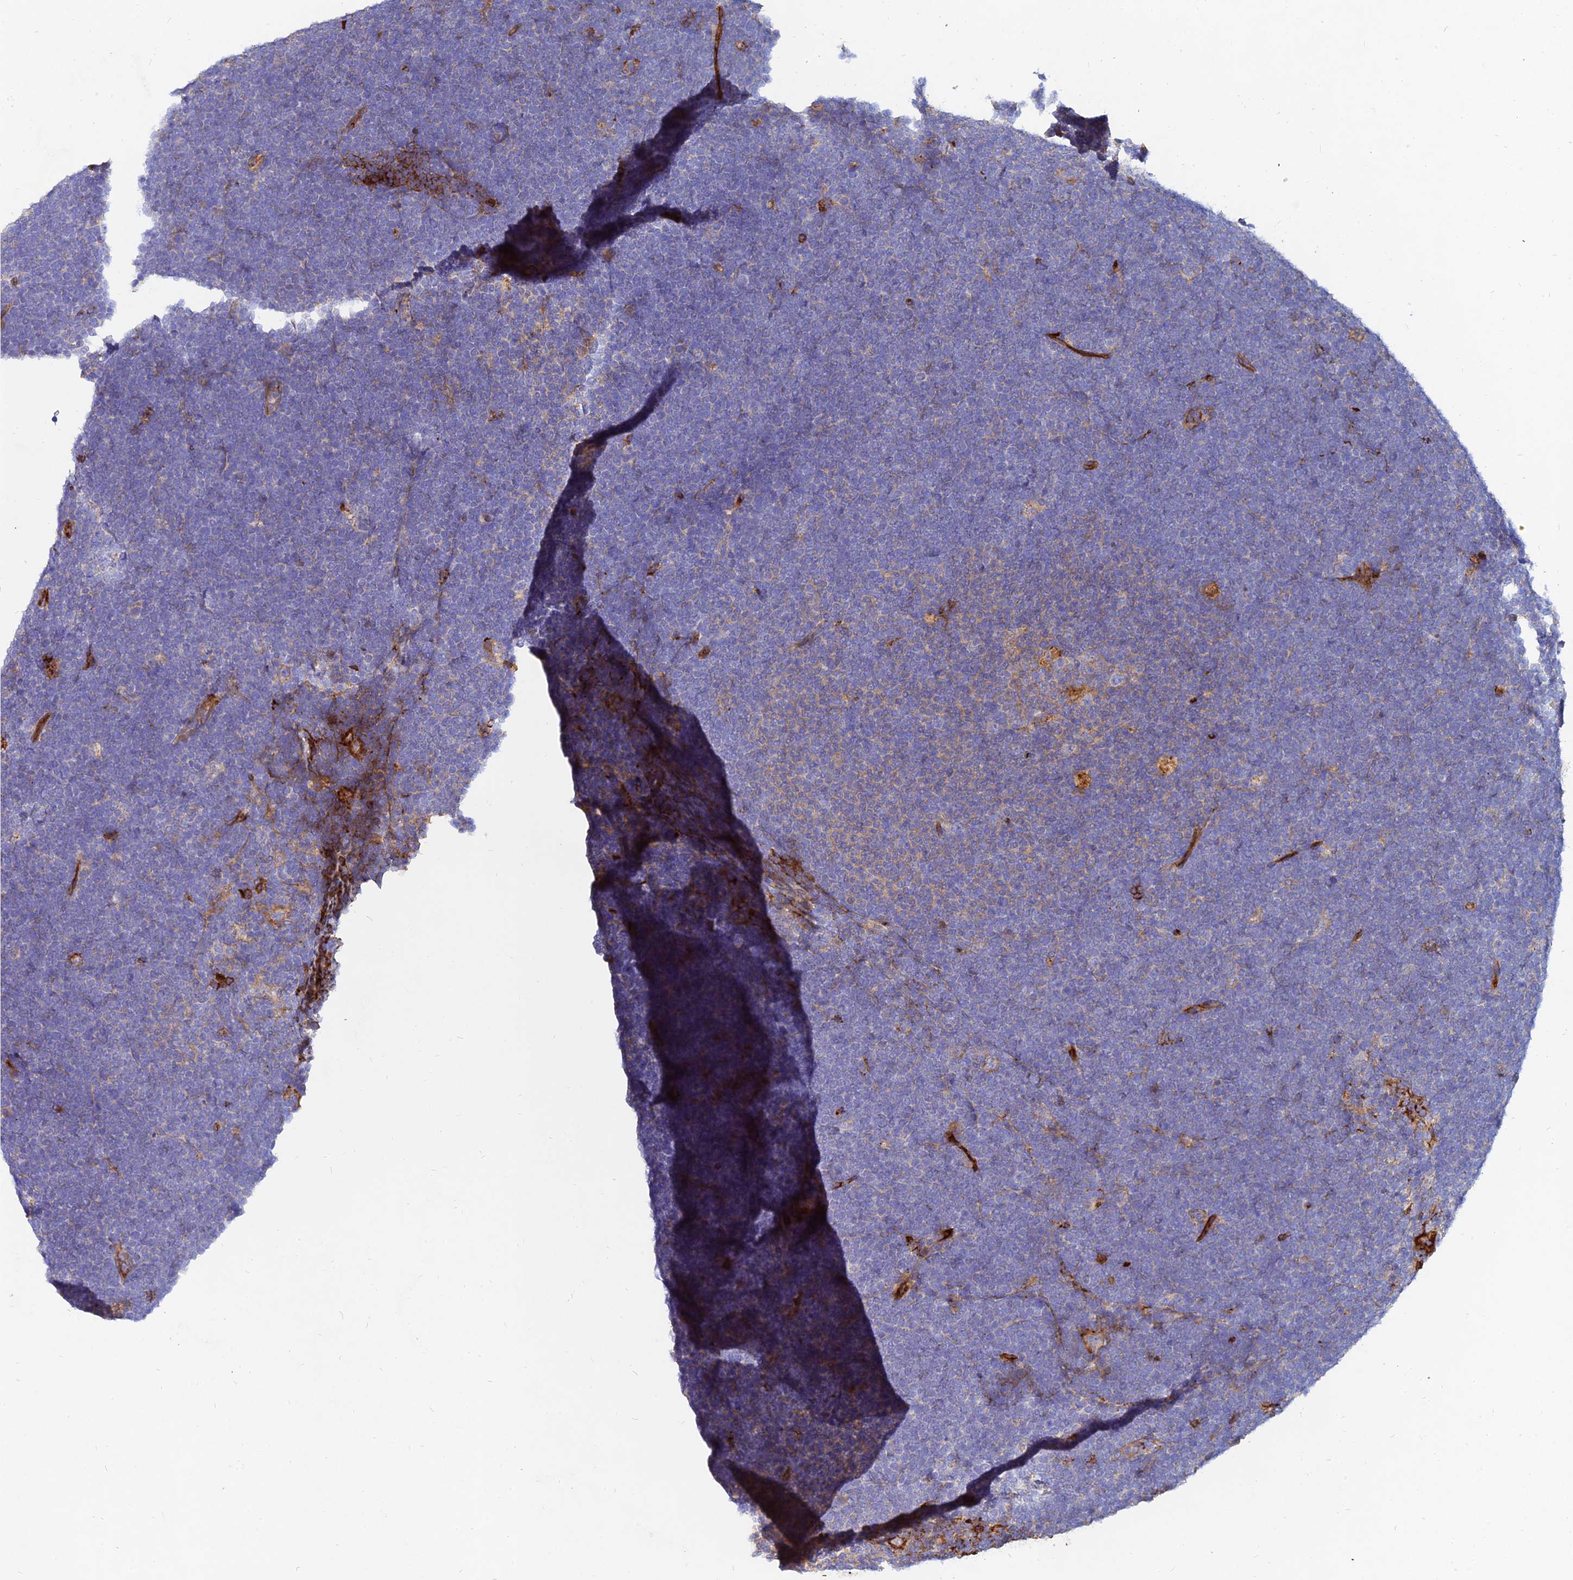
{"staining": {"intensity": "negative", "quantity": "none", "location": "none"}, "tissue": "lymphoma", "cell_type": "Tumor cells", "image_type": "cancer", "snomed": [{"axis": "morphology", "description": "Malignant lymphoma, non-Hodgkin's type, High grade"}, {"axis": "topography", "description": "Lymph node"}], "caption": "IHC of human lymphoma exhibits no staining in tumor cells.", "gene": "MROH1", "patient": {"sex": "male", "age": 13}}